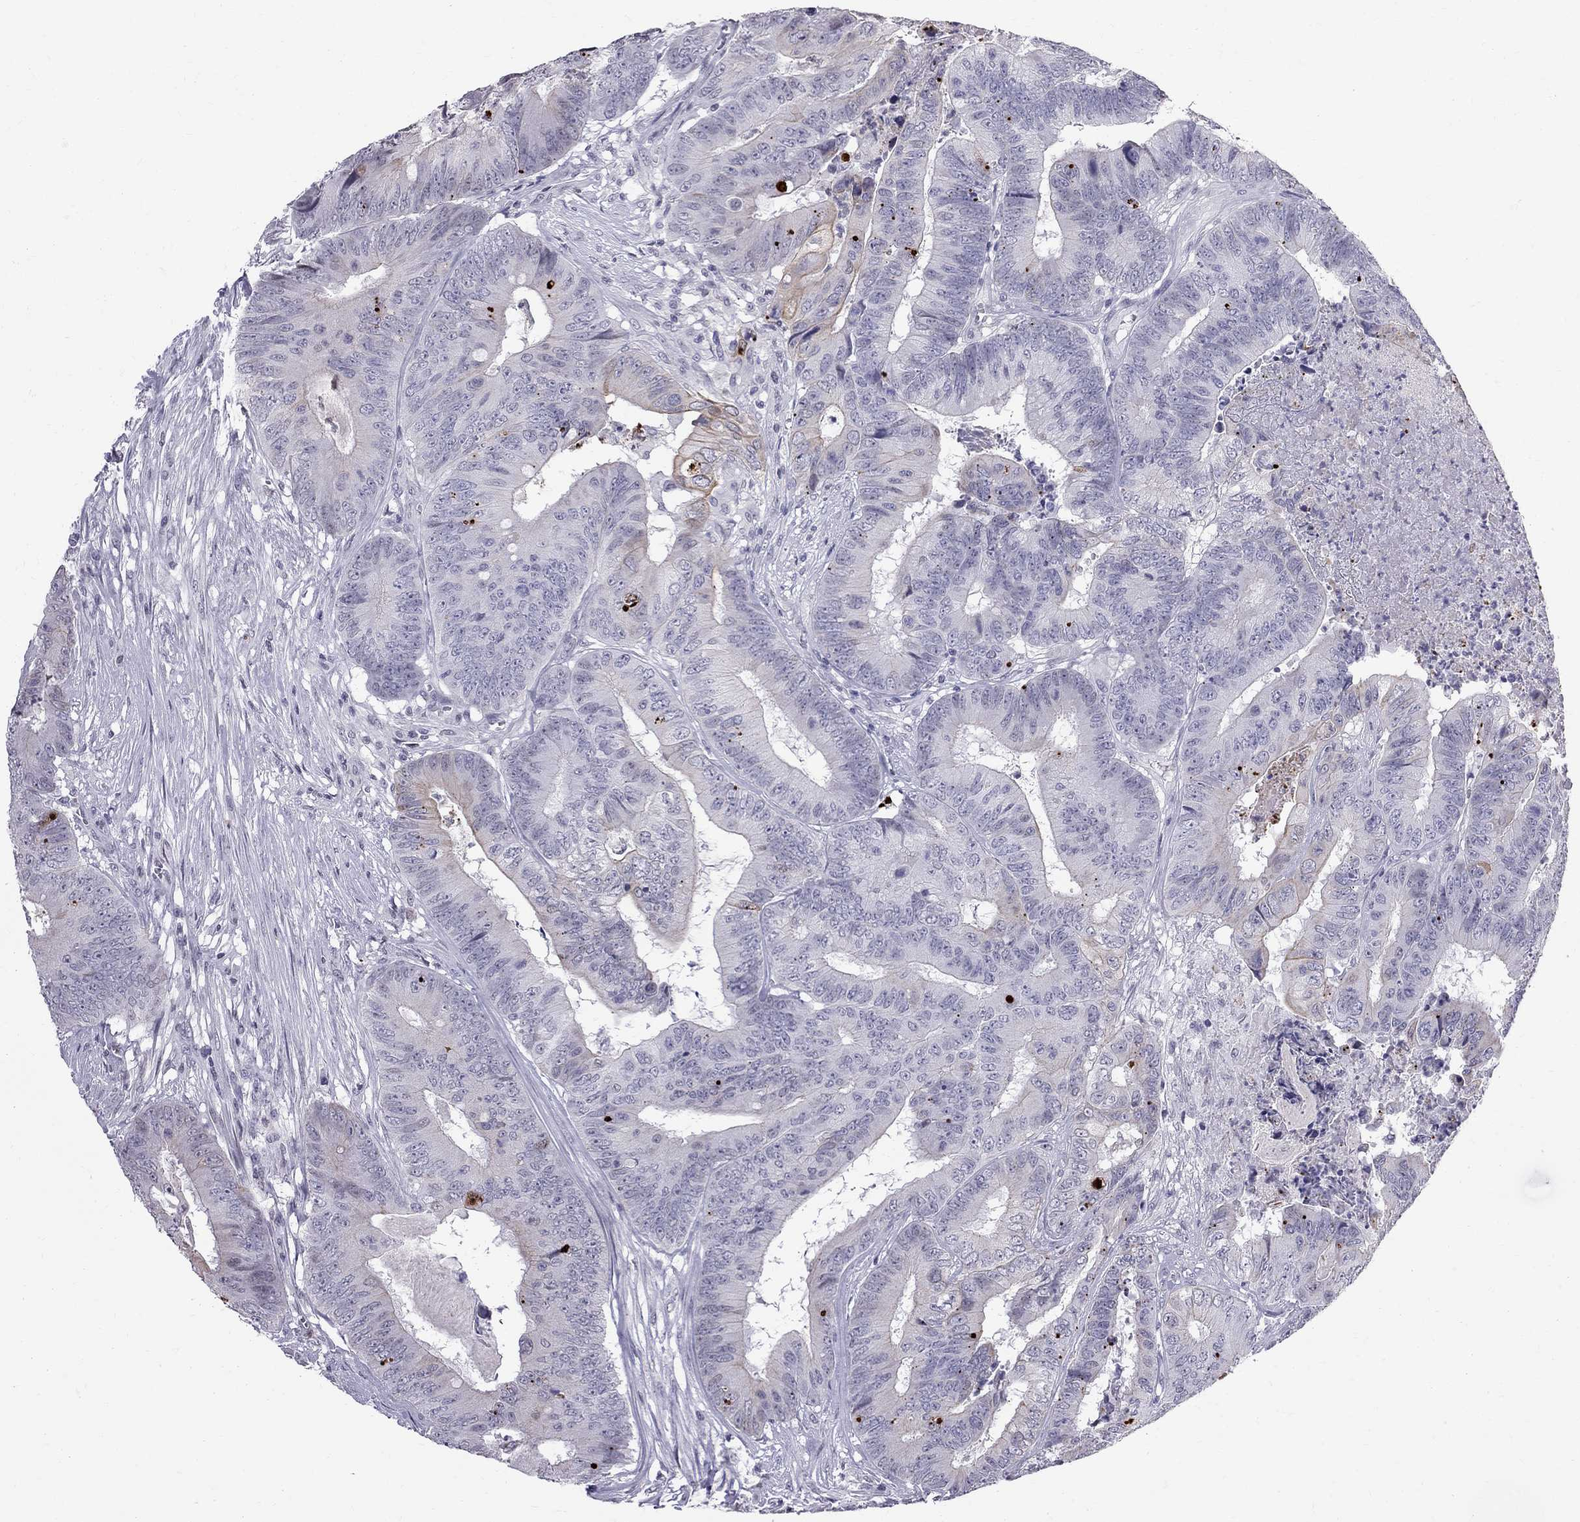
{"staining": {"intensity": "weak", "quantity": "<25%", "location": "cytoplasmic/membranous"}, "tissue": "colorectal cancer", "cell_type": "Tumor cells", "image_type": "cancer", "snomed": [{"axis": "morphology", "description": "Adenocarcinoma, NOS"}, {"axis": "topography", "description": "Colon"}], "caption": "Immunohistochemistry (IHC) histopathology image of neoplastic tissue: colorectal adenocarcinoma stained with DAB (3,3'-diaminobenzidine) reveals no significant protein expression in tumor cells. The staining was performed using DAB (3,3'-diaminobenzidine) to visualize the protein expression in brown, while the nuclei were stained in blue with hematoxylin (Magnification: 20x).", "gene": "MUC15", "patient": {"sex": "male", "age": 84}}